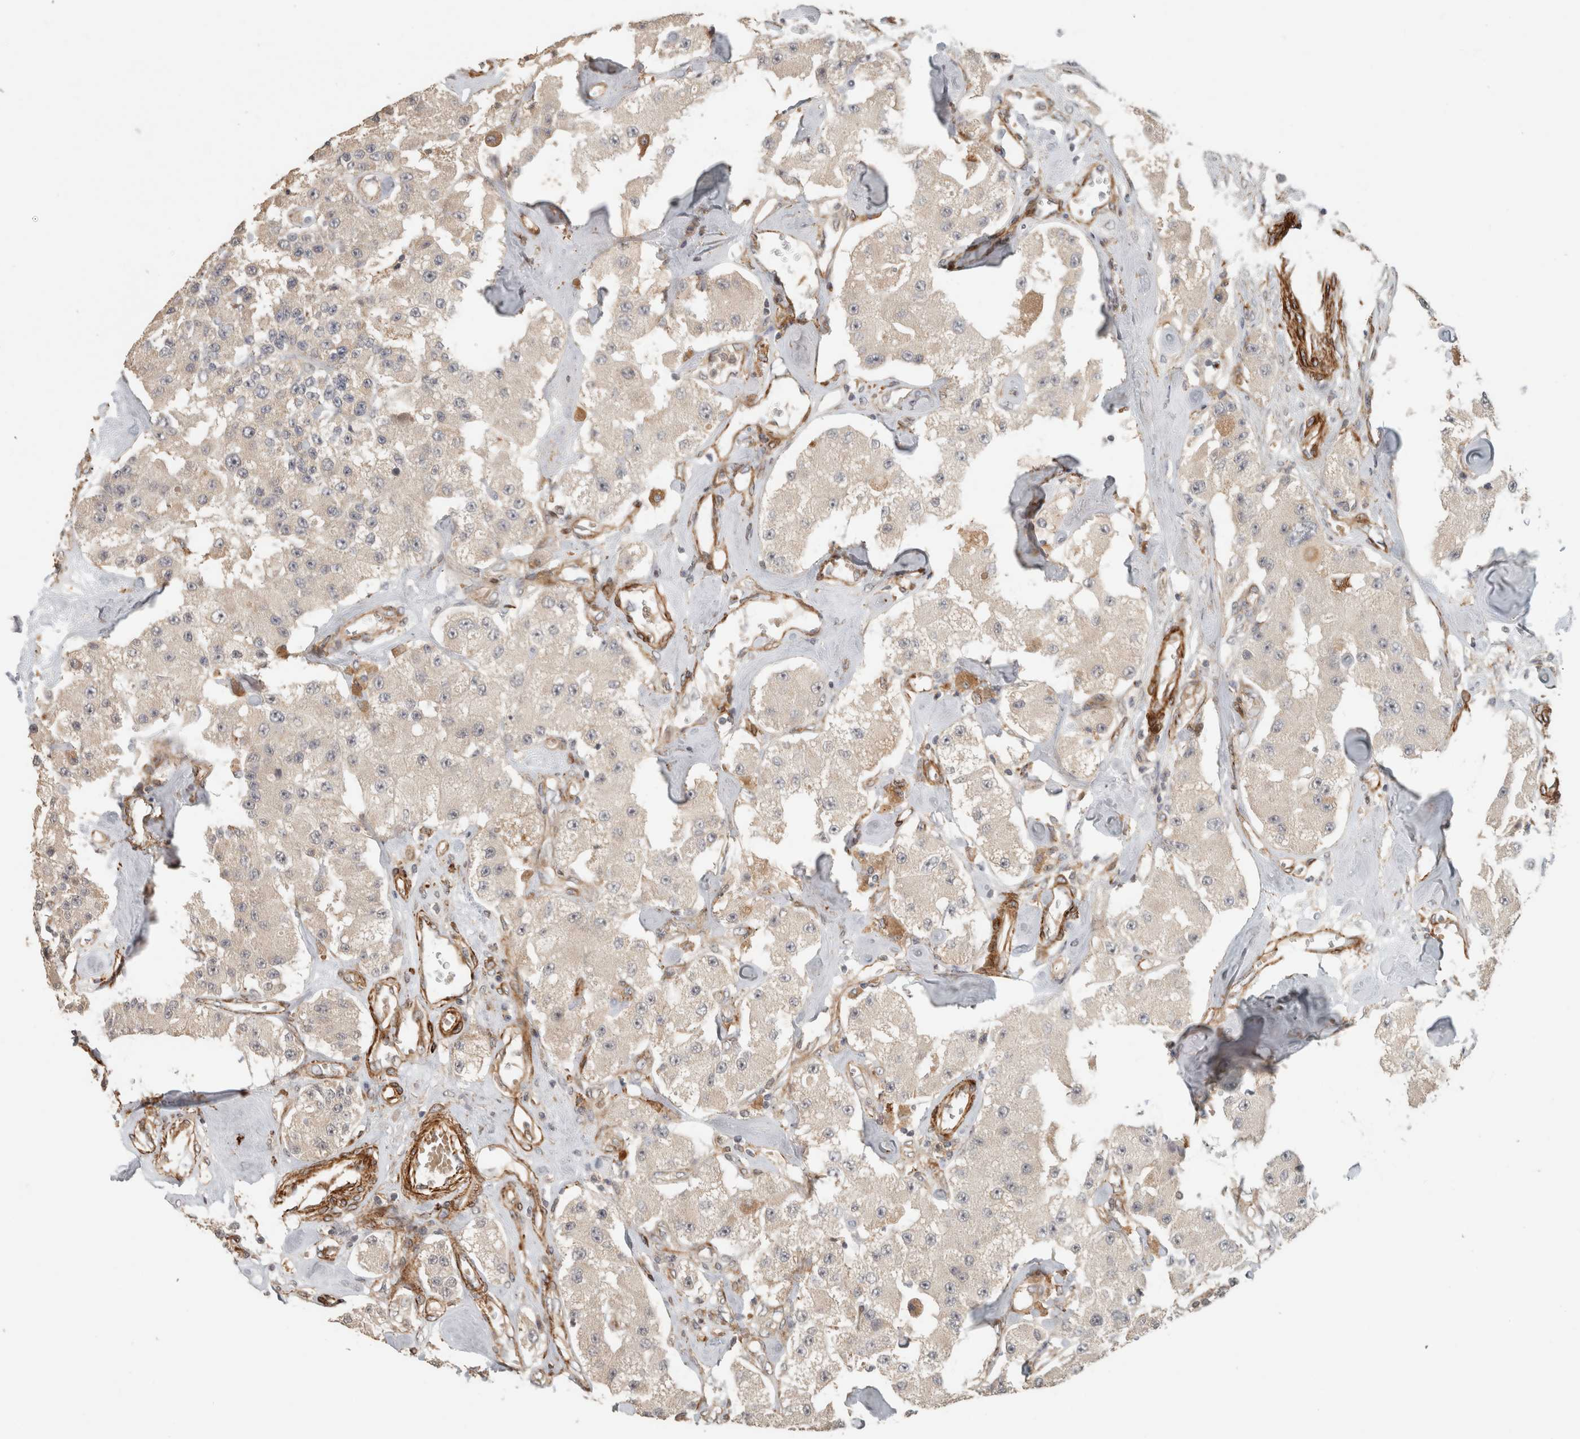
{"staining": {"intensity": "negative", "quantity": "none", "location": "none"}, "tissue": "carcinoid", "cell_type": "Tumor cells", "image_type": "cancer", "snomed": [{"axis": "morphology", "description": "Carcinoid, malignant, NOS"}, {"axis": "topography", "description": "Pancreas"}], "caption": "Immunohistochemical staining of human malignant carcinoid displays no significant staining in tumor cells.", "gene": "SIPA1L2", "patient": {"sex": "male", "age": 41}}